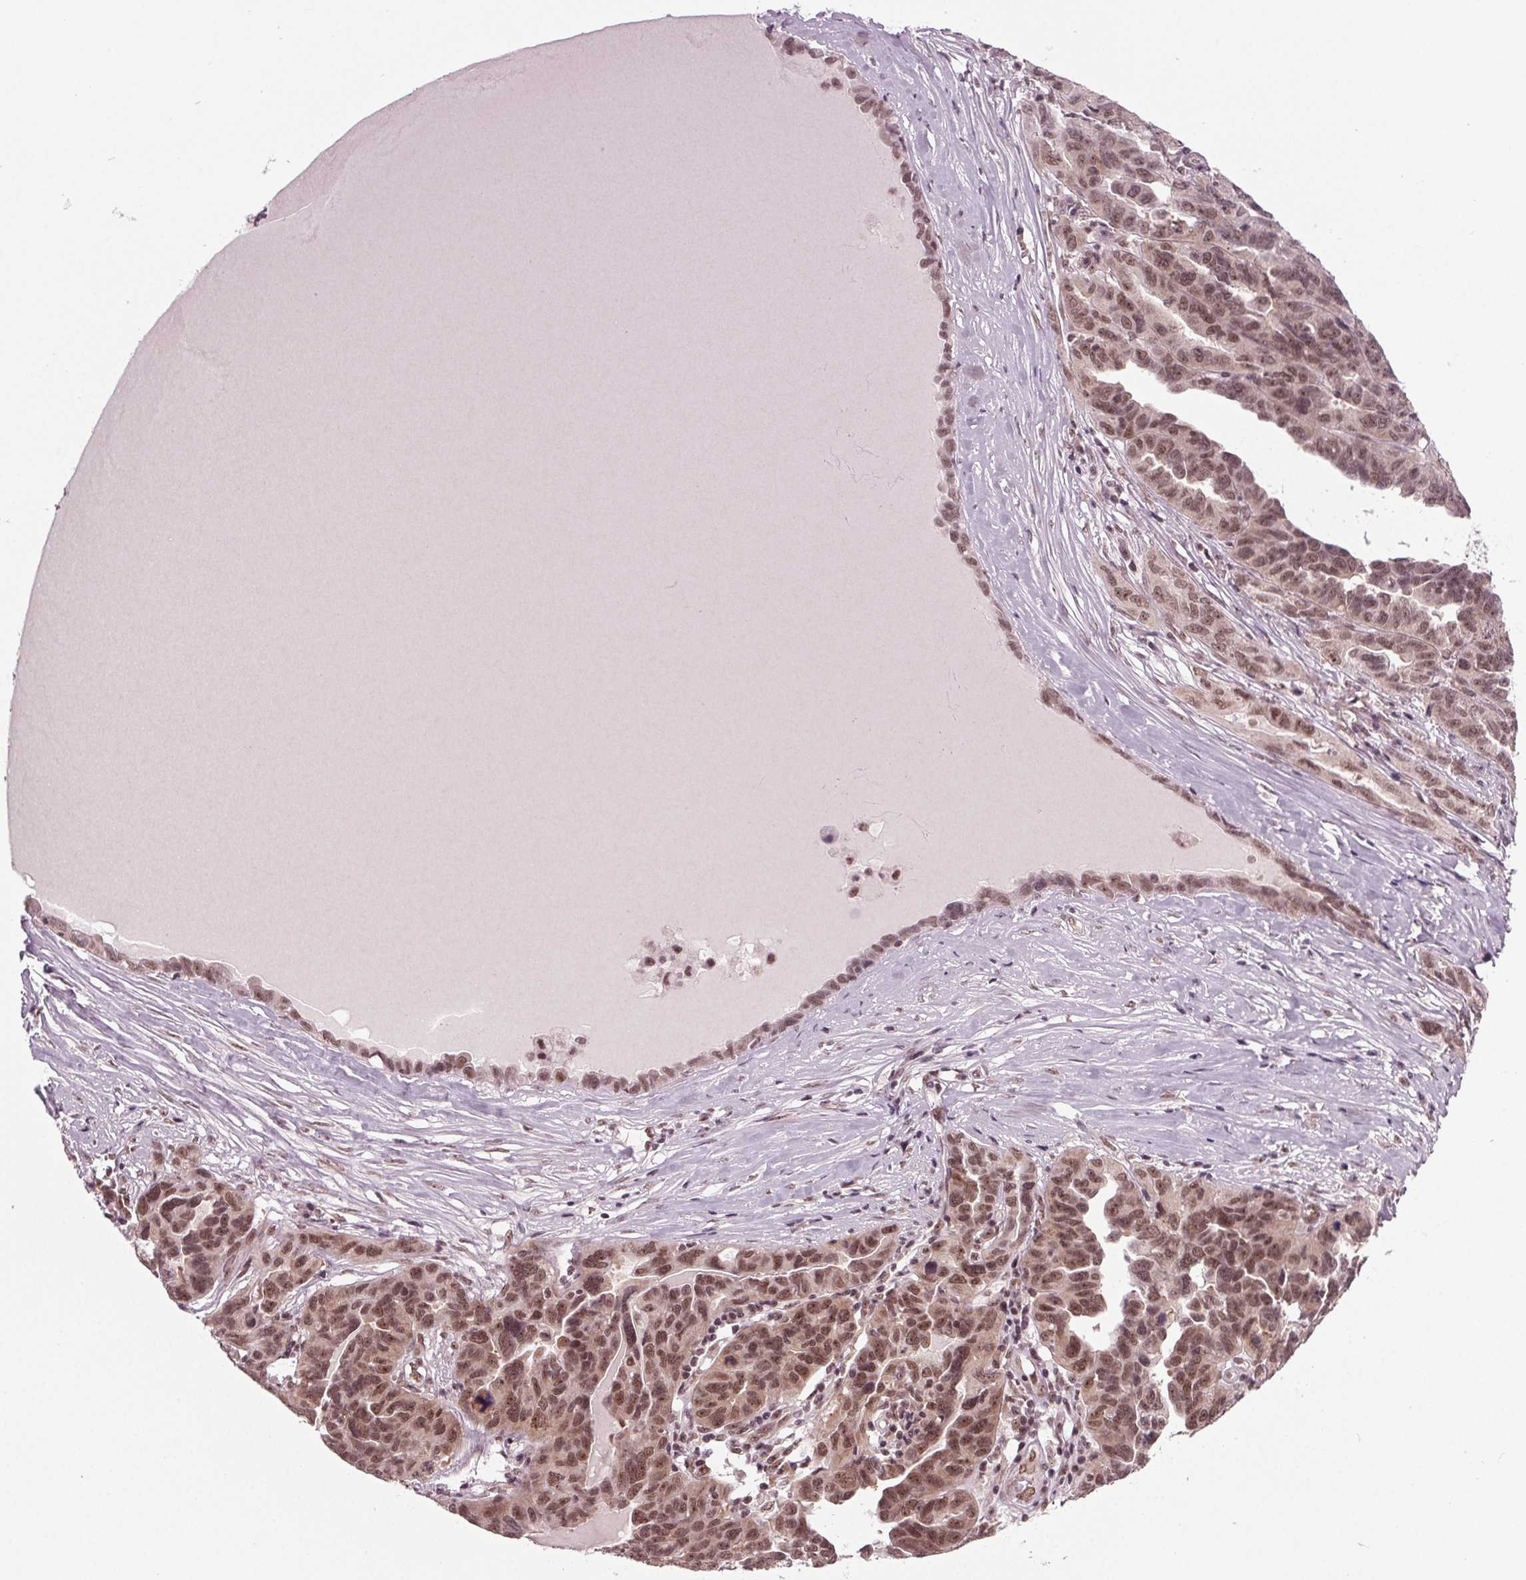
{"staining": {"intensity": "moderate", "quantity": ">75%", "location": "nuclear"}, "tissue": "ovarian cancer", "cell_type": "Tumor cells", "image_type": "cancer", "snomed": [{"axis": "morphology", "description": "Cystadenocarcinoma, serous, NOS"}, {"axis": "topography", "description": "Ovary"}], "caption": "A medium amount of moderate nuclear staining is appreciated in about >75% of tumor cells in ovarian cancer (serous cystadenocarcinoma) tissue. The protein is stained brown, and the nuclei are stained in blue (DAB (3,3'-diaminobenzidine) IHC with brightfield microscopy, high magnification).", "gene": "DDX41", "patient": {"sex": "female", "age": 64}}